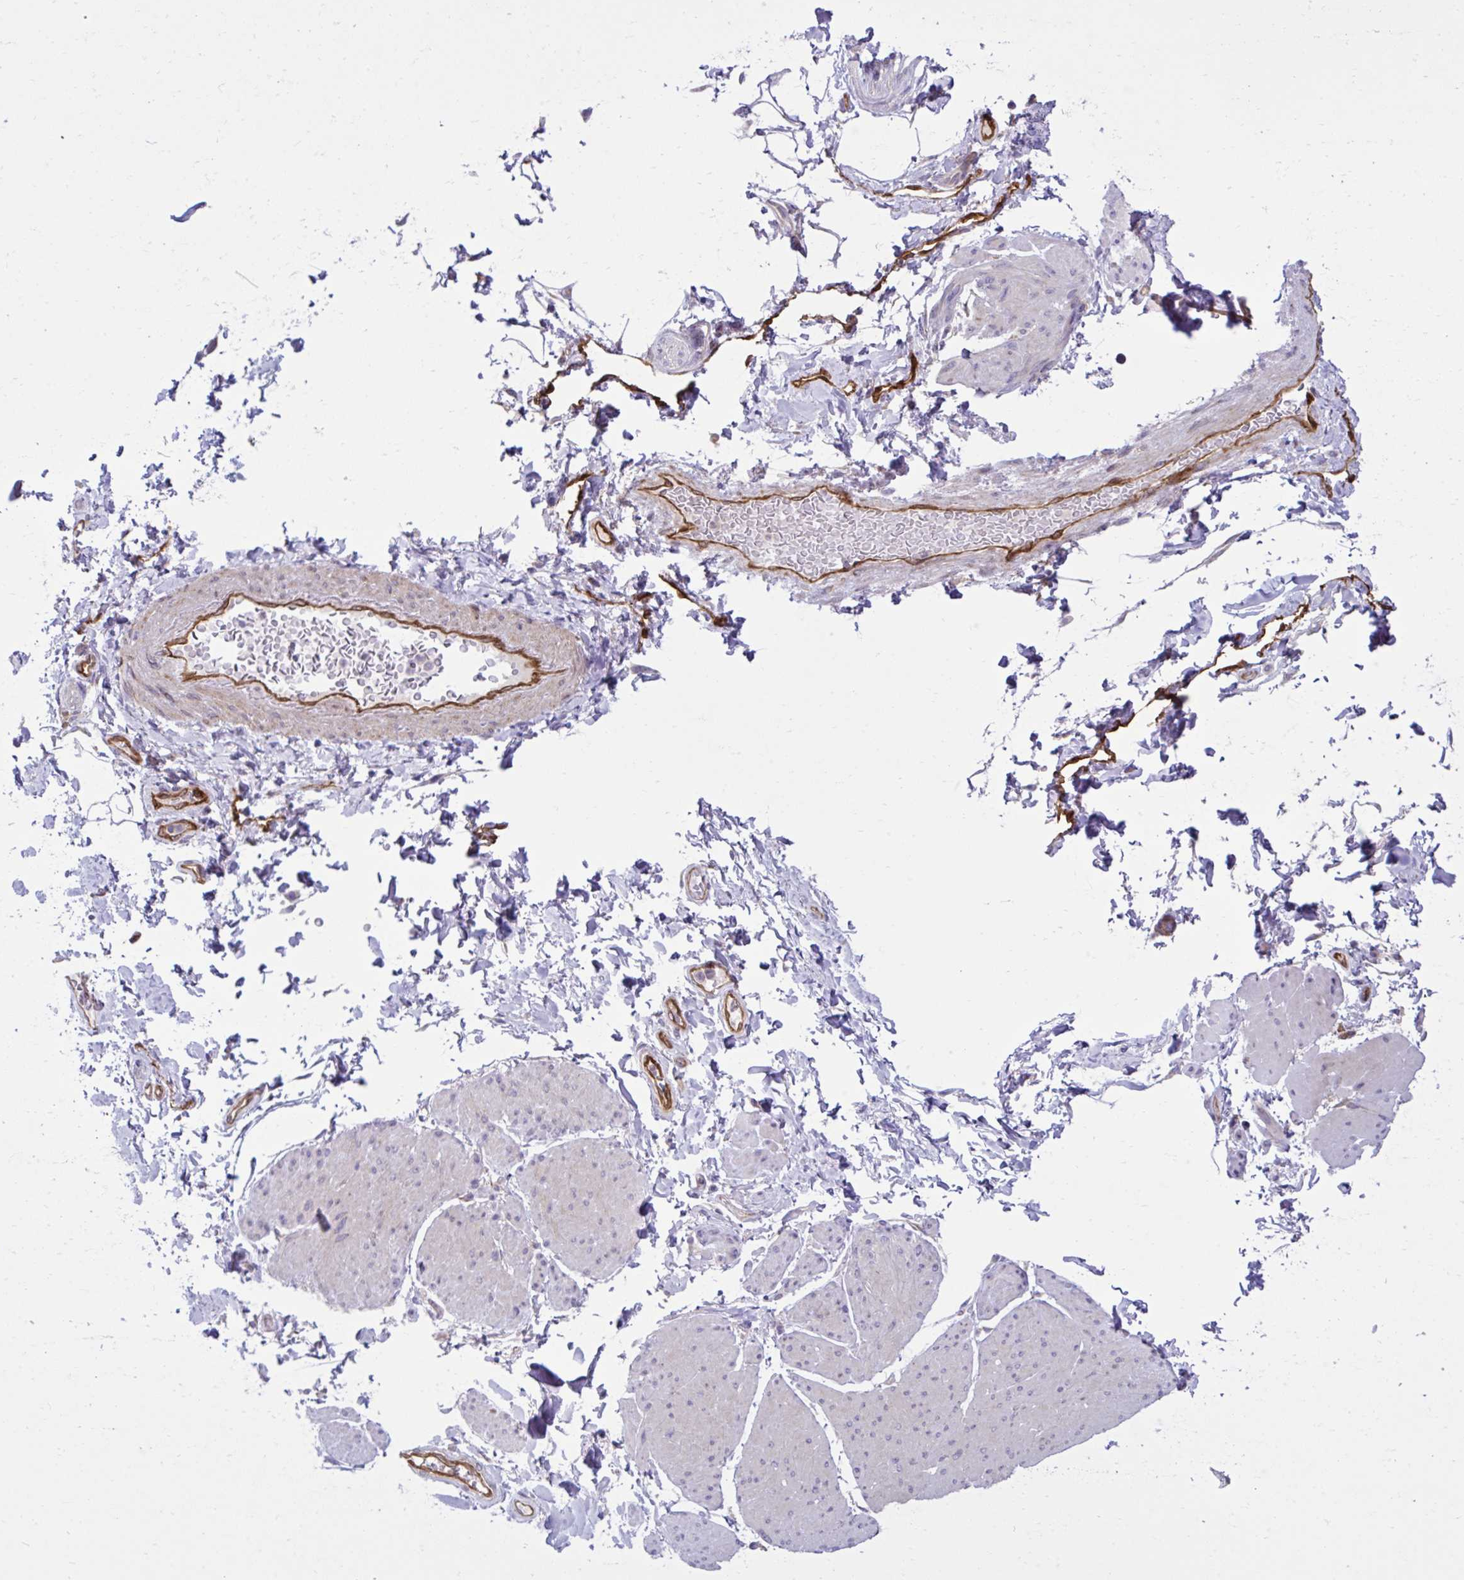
{"staining": {"intensity": "negative", "quantity": "none", "location": "none"}, "tissue": "adipose tissue", "cell_type": "Adipocytes", "image_type": "normal", "snomed": [{"axis": "morphology", "description": "Normal tissue, NOS"}, {"axis": "topography", "description": "Urinary bladder"}, {"axis": "topography", "description": "Peripheral nerve tissue"}], "caption": "Adipocytes are negative for protein expression in unremarkable human adipose tissue. The staining is performed using DAB (3,3'-diaminobenzidine) brown chromogen with nuclei counter-stained in using hematoxylin.", "gene": "LIMS1", "patient": {"sex": "female", "age": 60}}